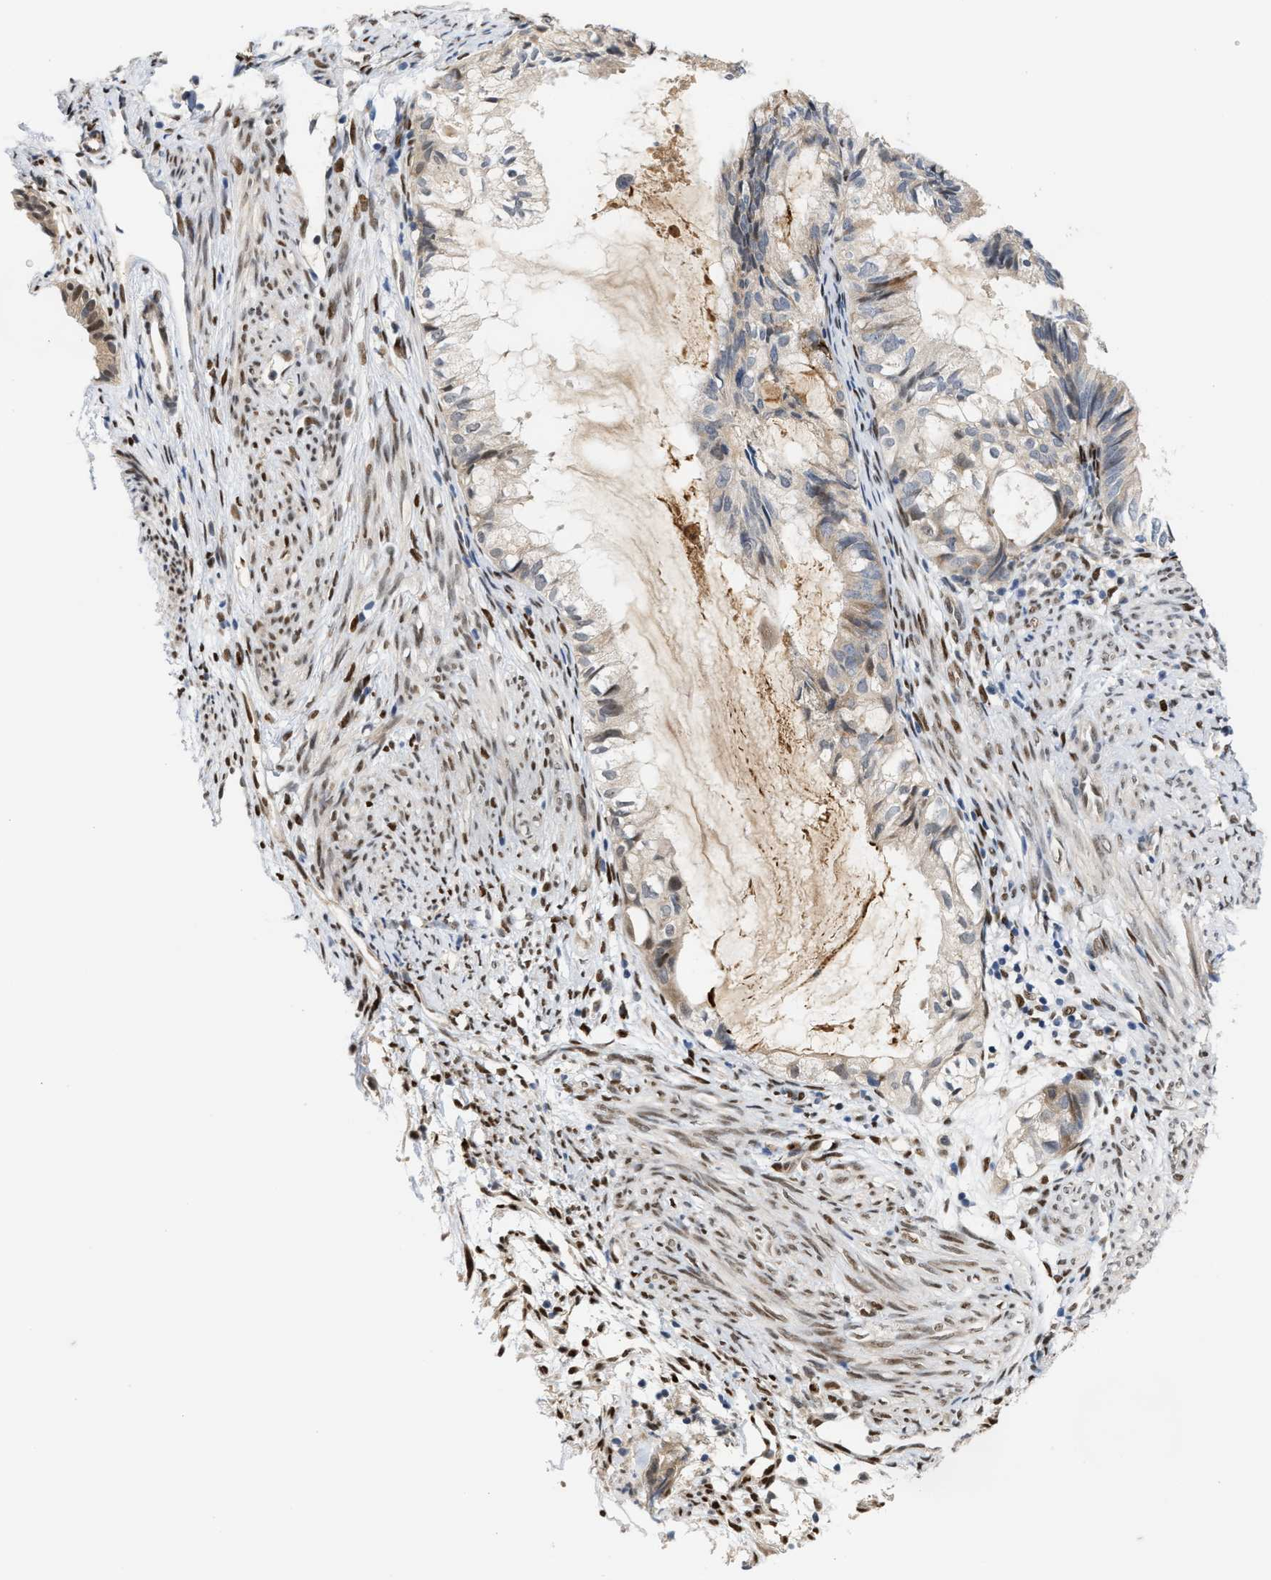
{"staining": {"intensity": "weak", "quantity": "<25%", "location": "cytoplasmic/membranous"}, "tissue": "cervical cancer", "cell_type": "Tumor cells", "image_type": "cancer", "snomed": [{"axis": "morphology", "description": "Normal tissue, NOS"}, {"axis": "morphology", "description": "Adenocarcinoma, NOS"}, {"axis": "topography", "description": "Cervix"}, {"axis": "topography", "description": "Endometrium"}], "caption": "The photomicrograph reveals no significant positivity in tumor cells of cervical cancer (adenocarcinoma).", "gene": "TCF4", "patient": {"sex": "female", "age": 86}}